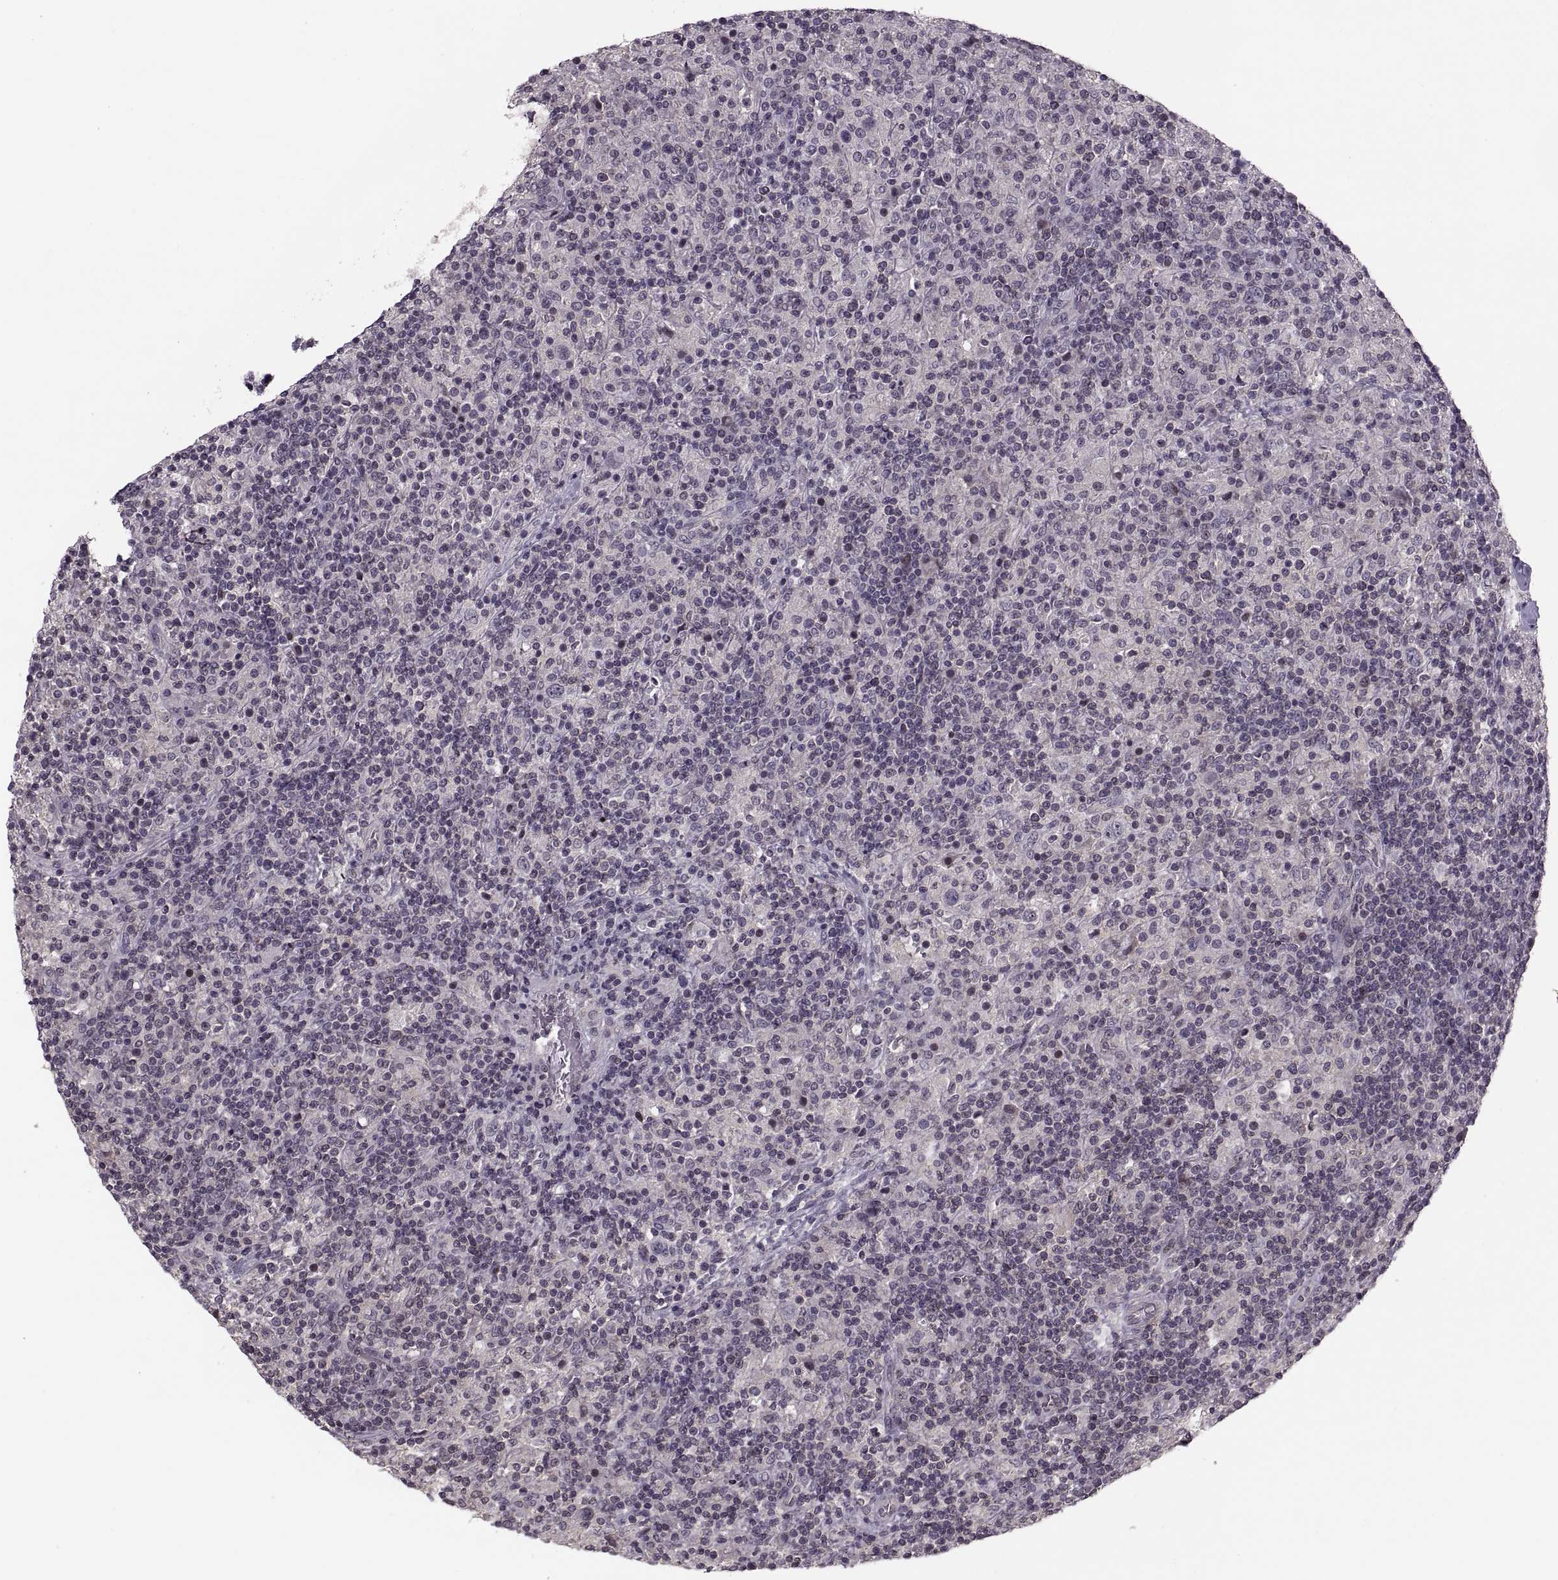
{"staining": {"intensity": "negative", "quantity": "none", "location": "none"}, "tissue": "lymphoma", "cell_type": "Tumor cells", "image_type": "cancer", "snomed": [{"axis": "morphology", "description": "Hodgkin's disease, NOS"}, {"axis": "topography", "description": "Lymph node"}], "caption": "Immunohistochemical staining of human lymphoma displays no significant staining in tumor cells. (Immunohistochemistry (ihc), brightfield microscopy, high magnification).", "gene": "LUZP2", "patient": {"sex": "male", "age": 70}}